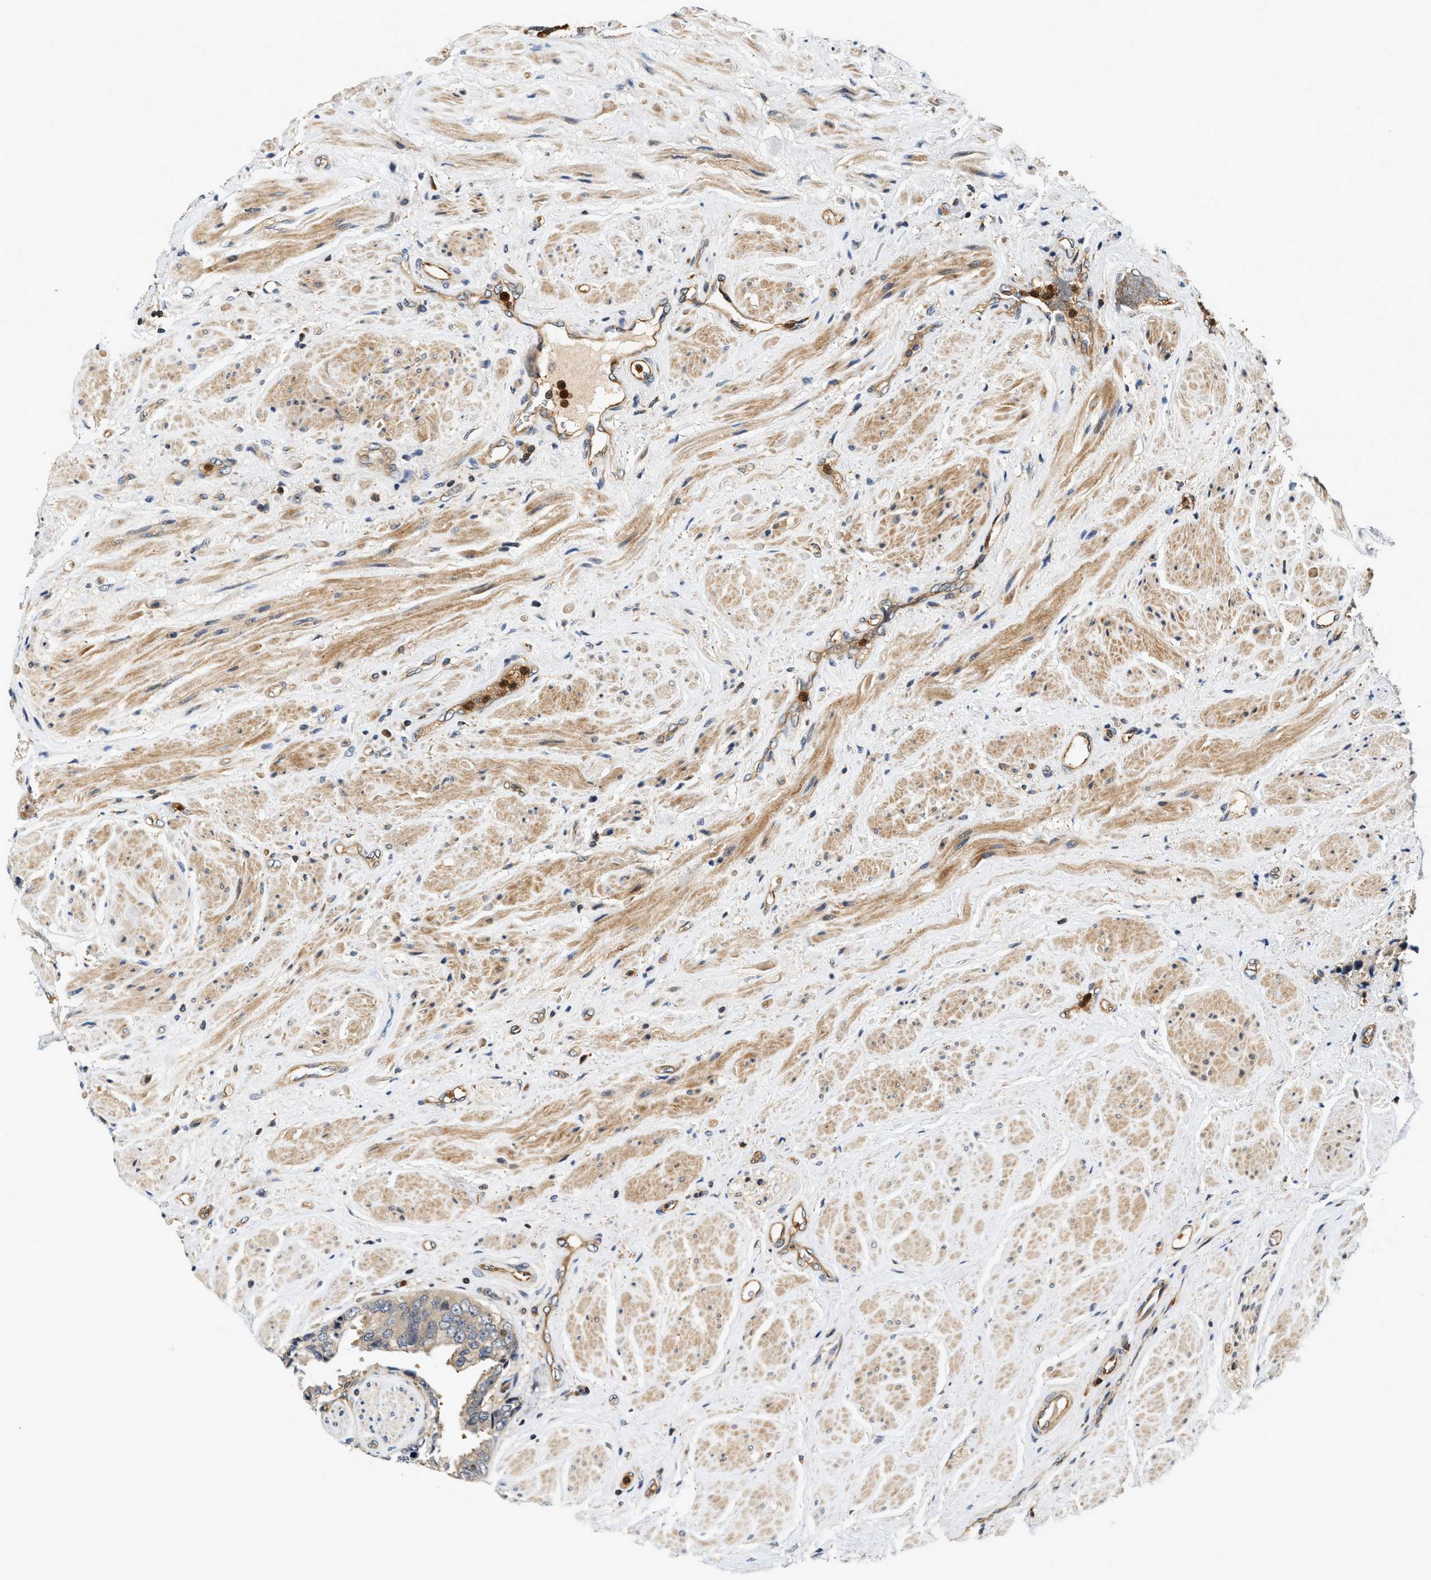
{"staining": {"intensity": "weak", "quantity": ">75%", "location": "cytoplasmic/membranous"}, "tissue": "prostate cancer", "cell_type": "Tumor cells", "image_type": "cancer", "snomed": [{"axis": "morphology", "description": "Adenocarcinoma, High grade"}, {"axis": "topography", "description": "Prostate"}], "caption": "Protein expression analysis of human prostate cancer (adenocarcinoma (high-grade)) reveals weak cytoplasmic/membranous staining in approximately >75% of tumor cells.", "gene": "SAMD9", "patient": {"sex": "male", "age": 61}}